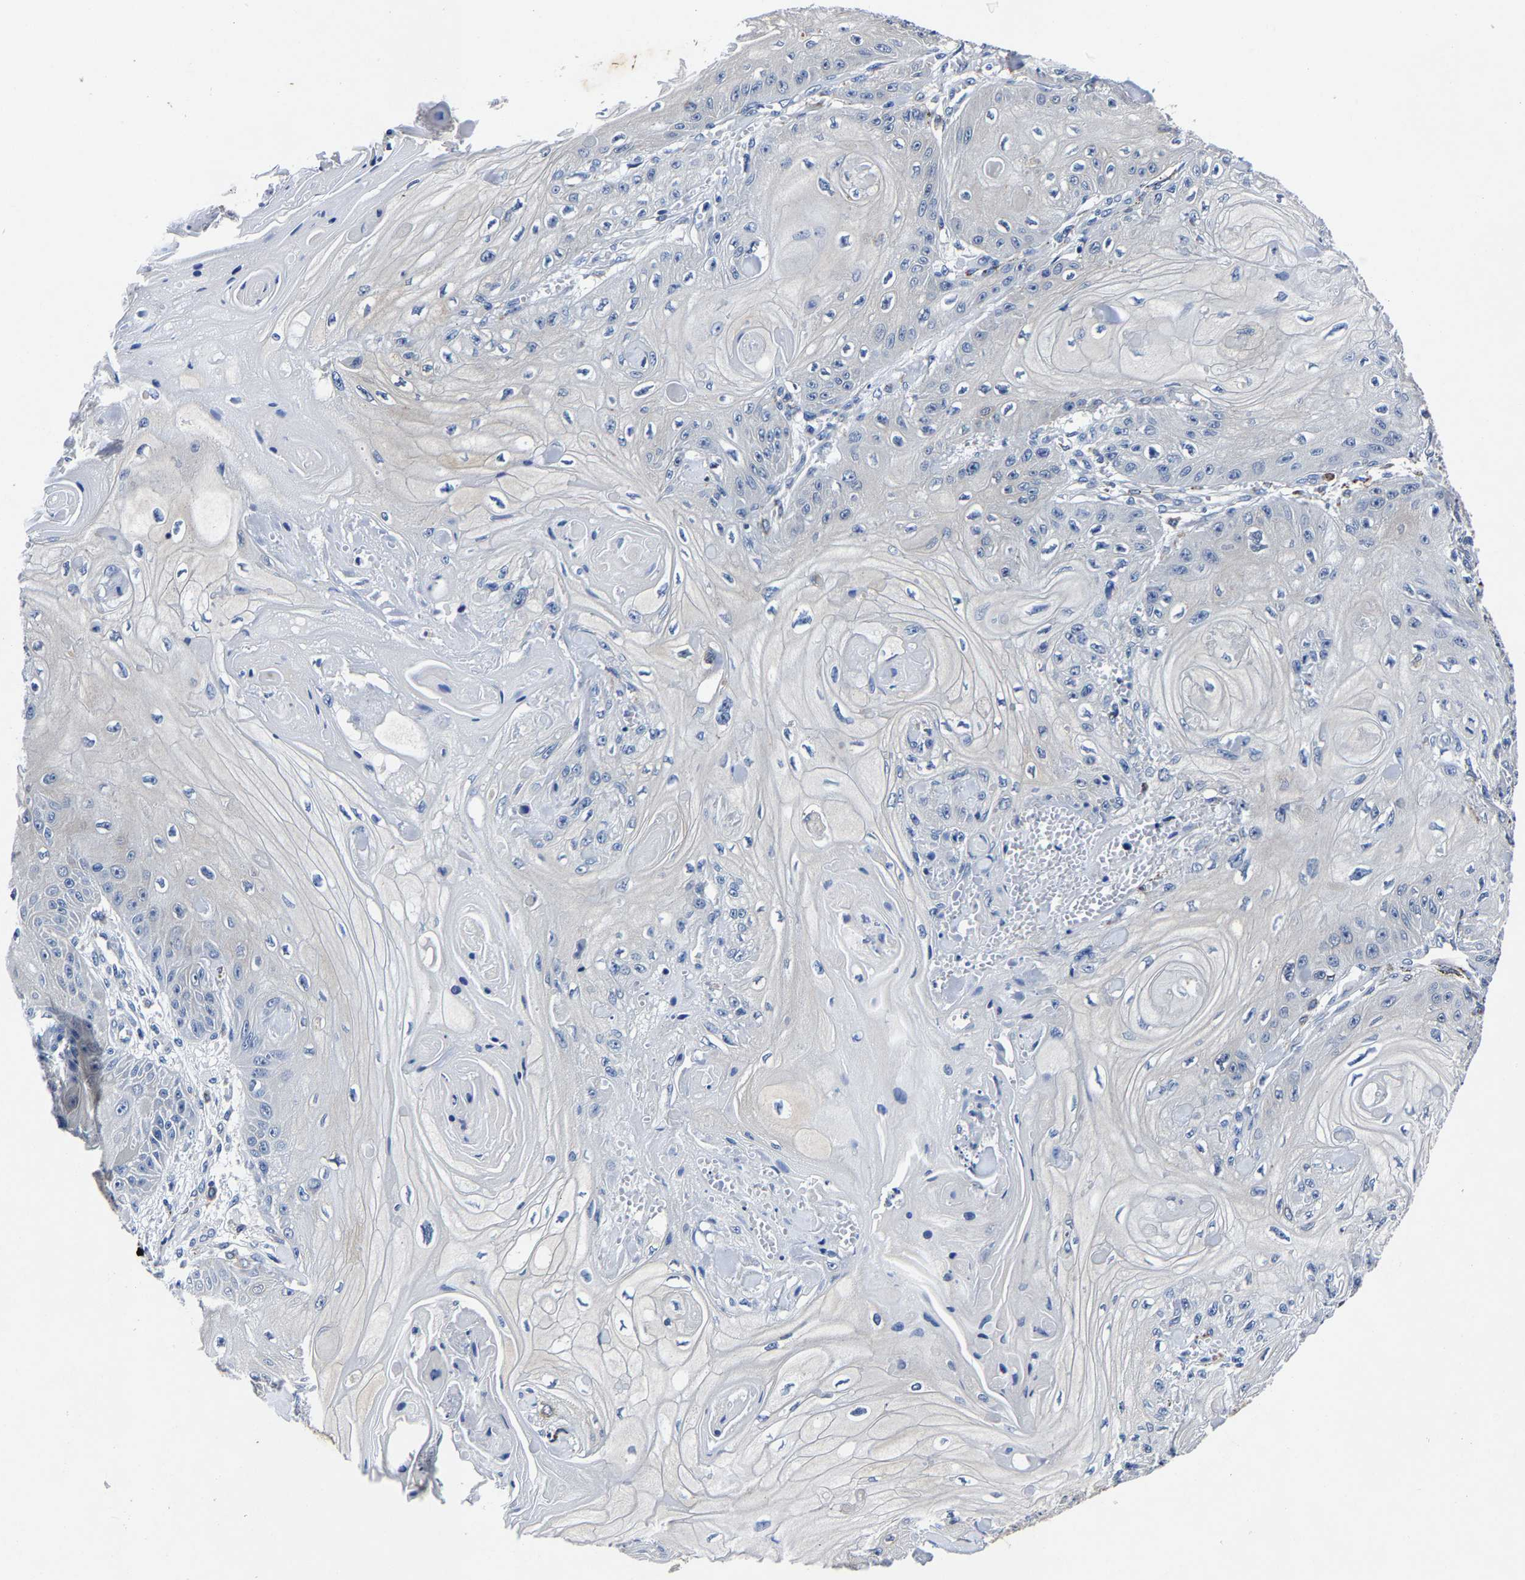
{"staining": {"intensity": "negative", "quantity": "none", "location": "none"}, "tissue": "skin cancer", "cell_type": "Tumor cells", "image_type": "cancer", "snomed": [{"axis": "morphology", "description": "Squamous cell carcinoma, NOS"}, {"axis": "topography", "description": "Skin"}], "caption": "Human skin cancer (squamous cell carcinoma) stained for a protein using IHC exhibits no positivity in tumor cells.", "gene": "PSPH", "patient": {"sex": "male", "age": 74}}